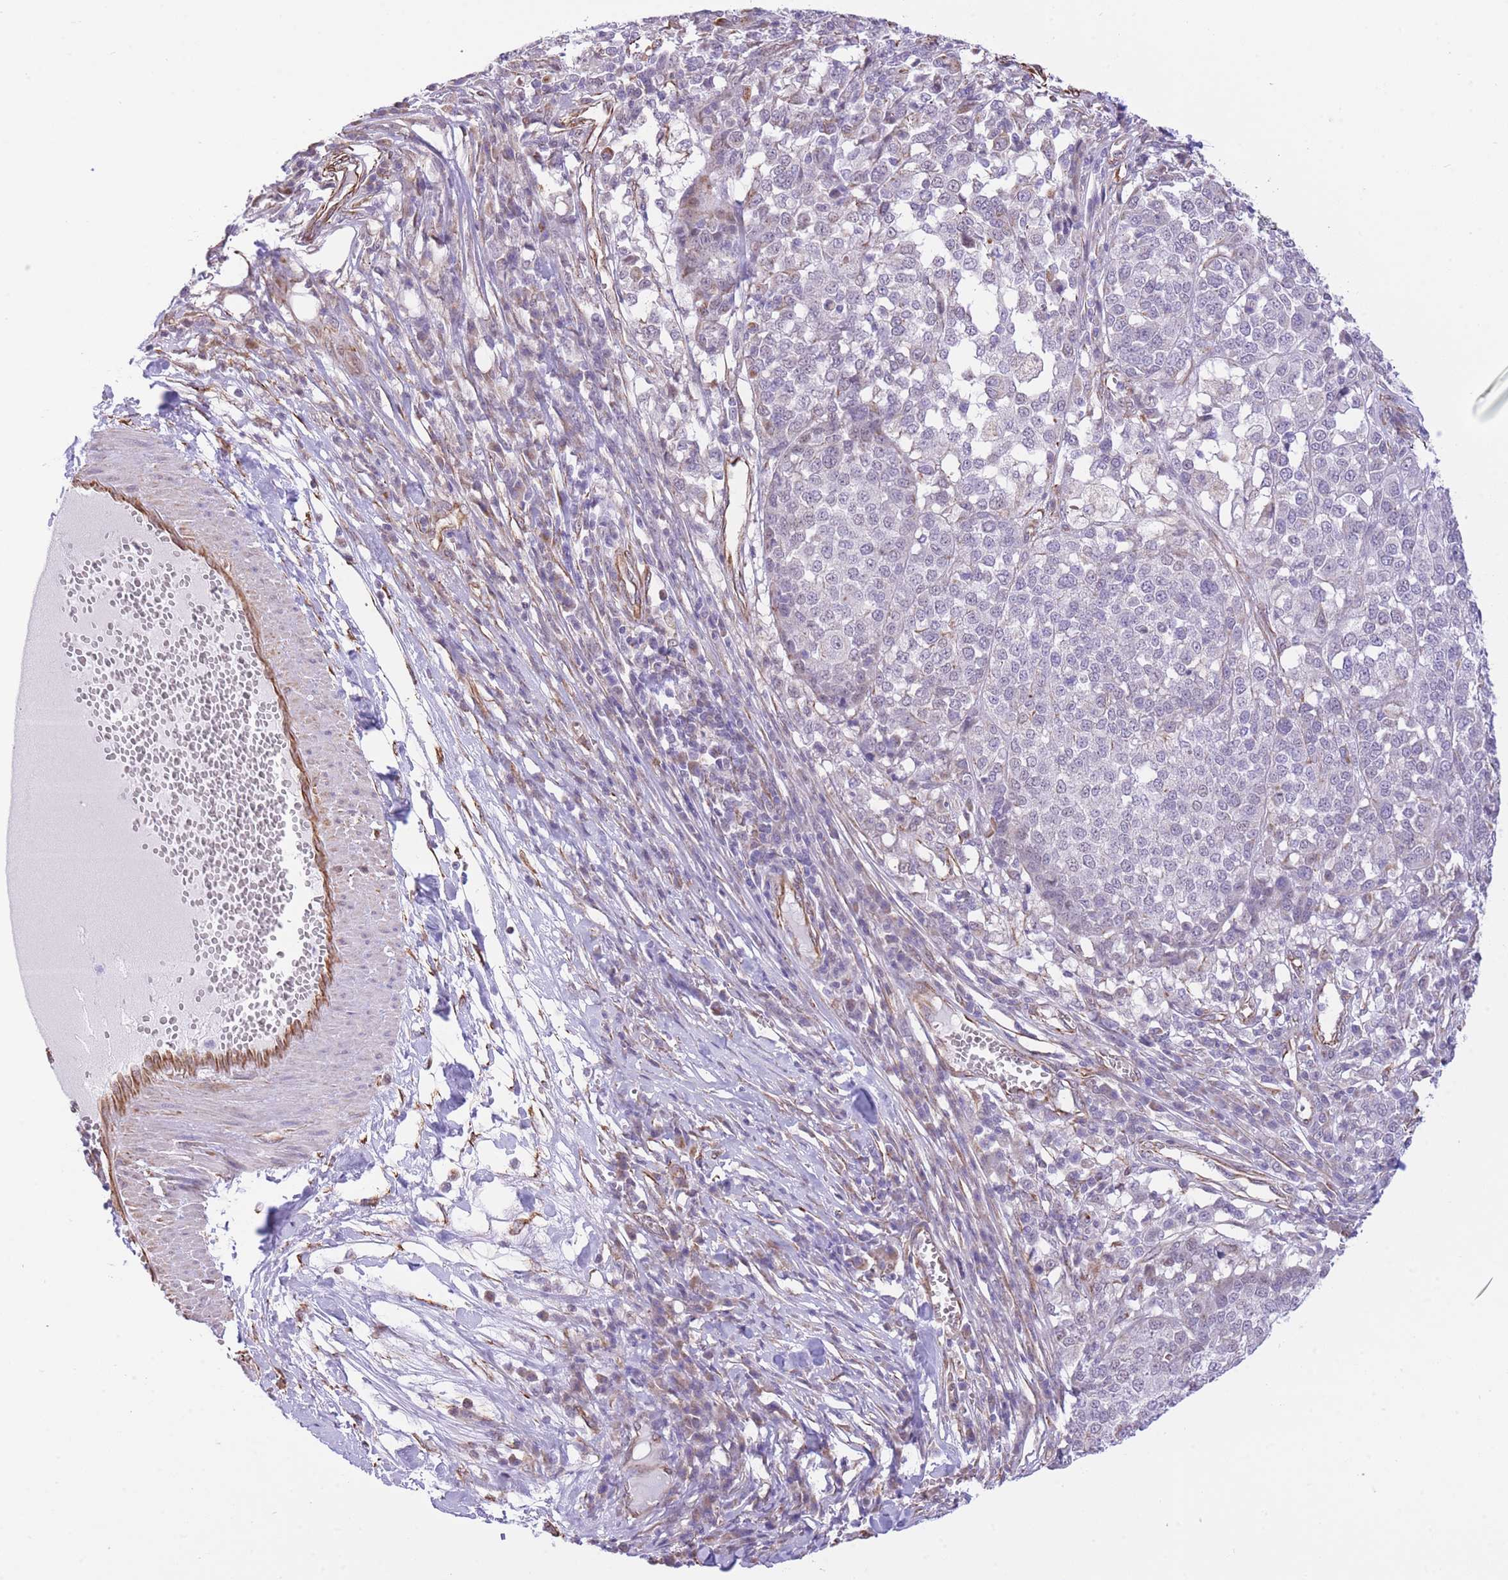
{"staining": {"intensity": "negative", "quantity": "none", "location": "none"}, "tissue": "melanoma", "cell_type": "Tumor cells", "image_type": "cancer", "snomed": [{"axis": "morphology", "description": "Malignant melanoma, Metastatic site"}, {"axis": "topography", "description": "Lymph node"}], "caption": "Immunohistochemistry of melanoma demonstrates no staining in tumor cells. Nuclei are stained in blue.", "gene": "PSG8", "patient": {"sex": "male", "age": 44}}